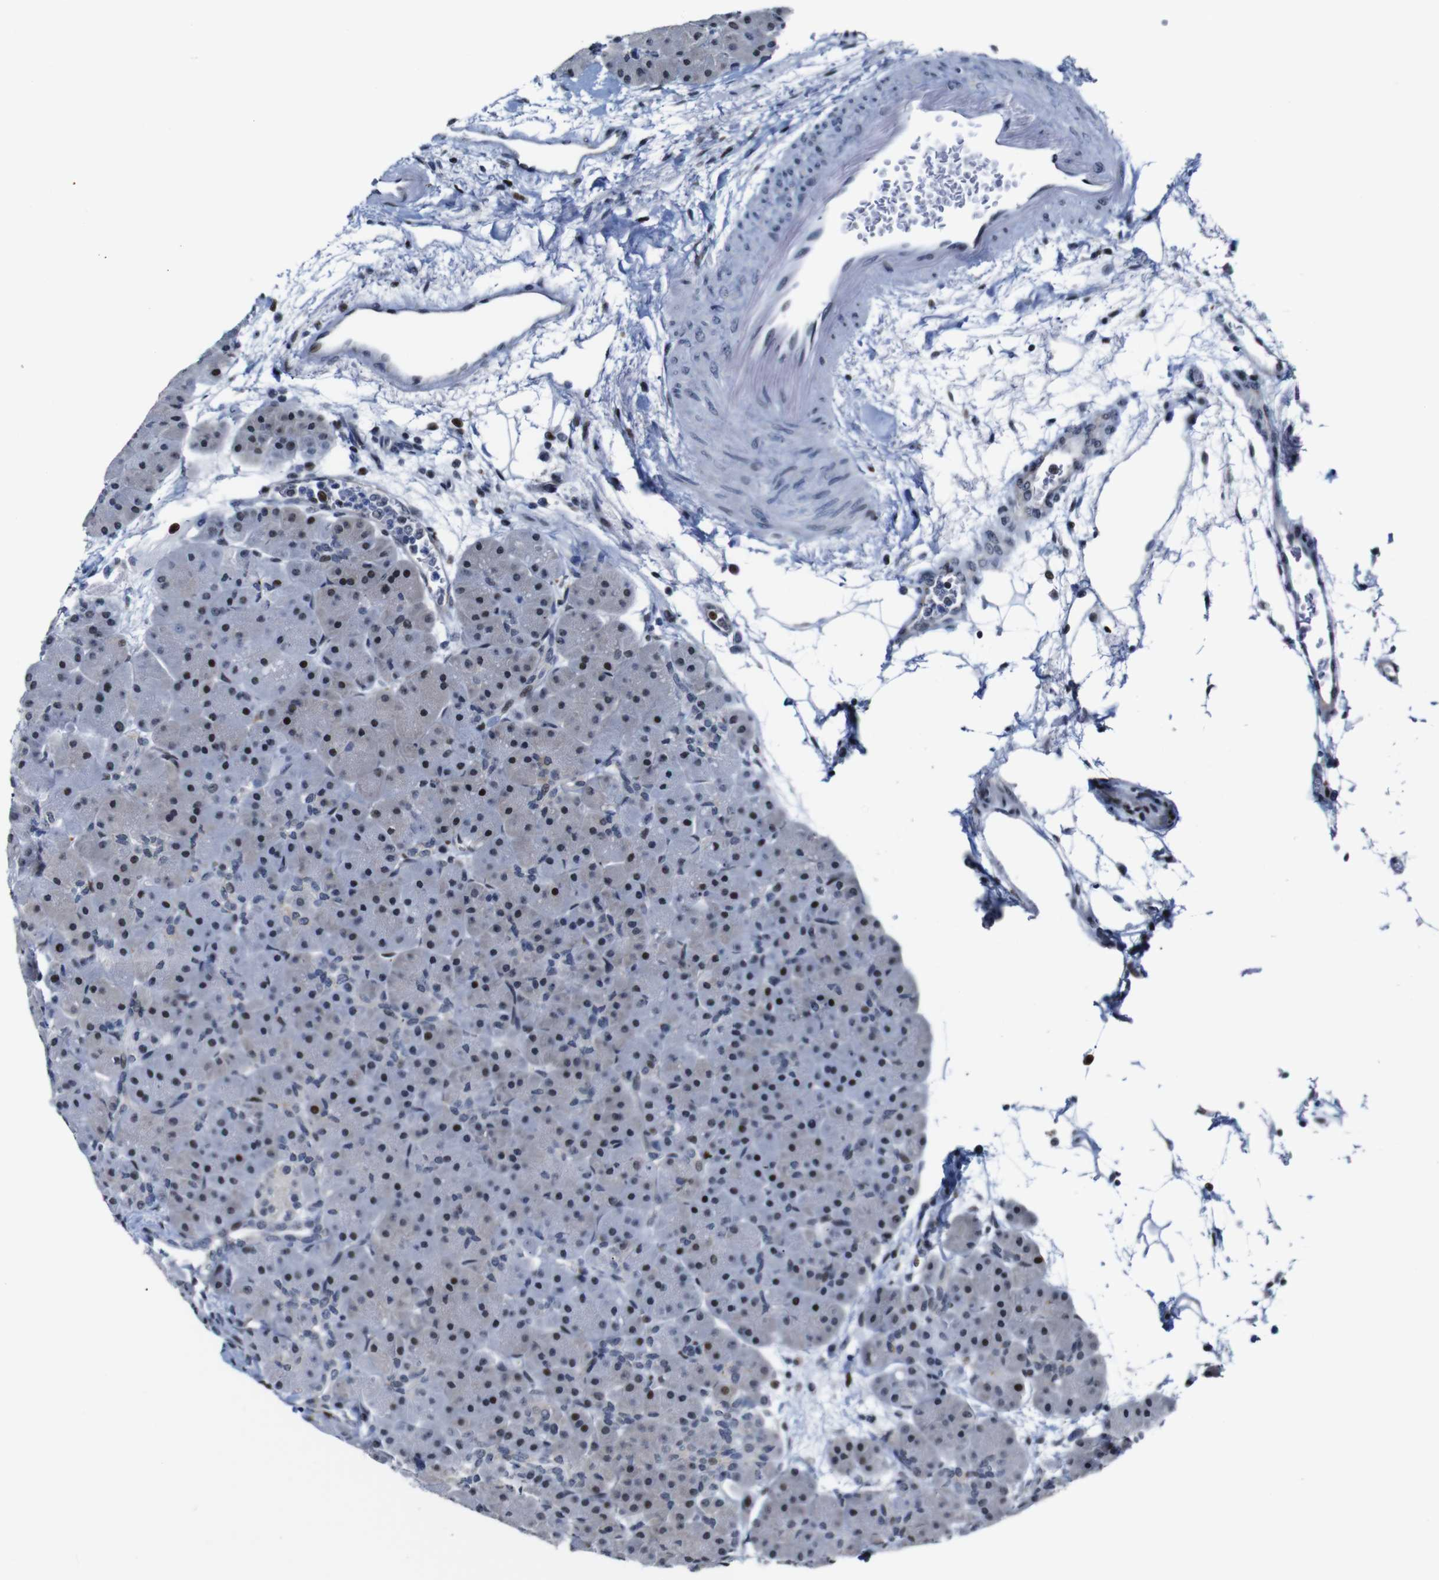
{"staining": {"intensity": "moderate", "quantity": "25%-75%", "location": "cytoplasmic/membranous,nuclear"}, "tissue": "pancreas", "cell_type": "Exocrine glandular cells", "image_type": "normal", "snomed": [{"axis": "morphology", "description": "Normal tissue, NOS"}, {"axis": "topography", "description": "Pancreas"}], "caption": "Immunohistochemical staining of unremarkable pancreas reveals 25%-75% levels of moderate cytoplasmic/membranous,nuclear protein positivity in about 25%-75% of exocrine glandular cells.", "gene": "GATA6", "patient": {"sex": "male", "age": 66}}